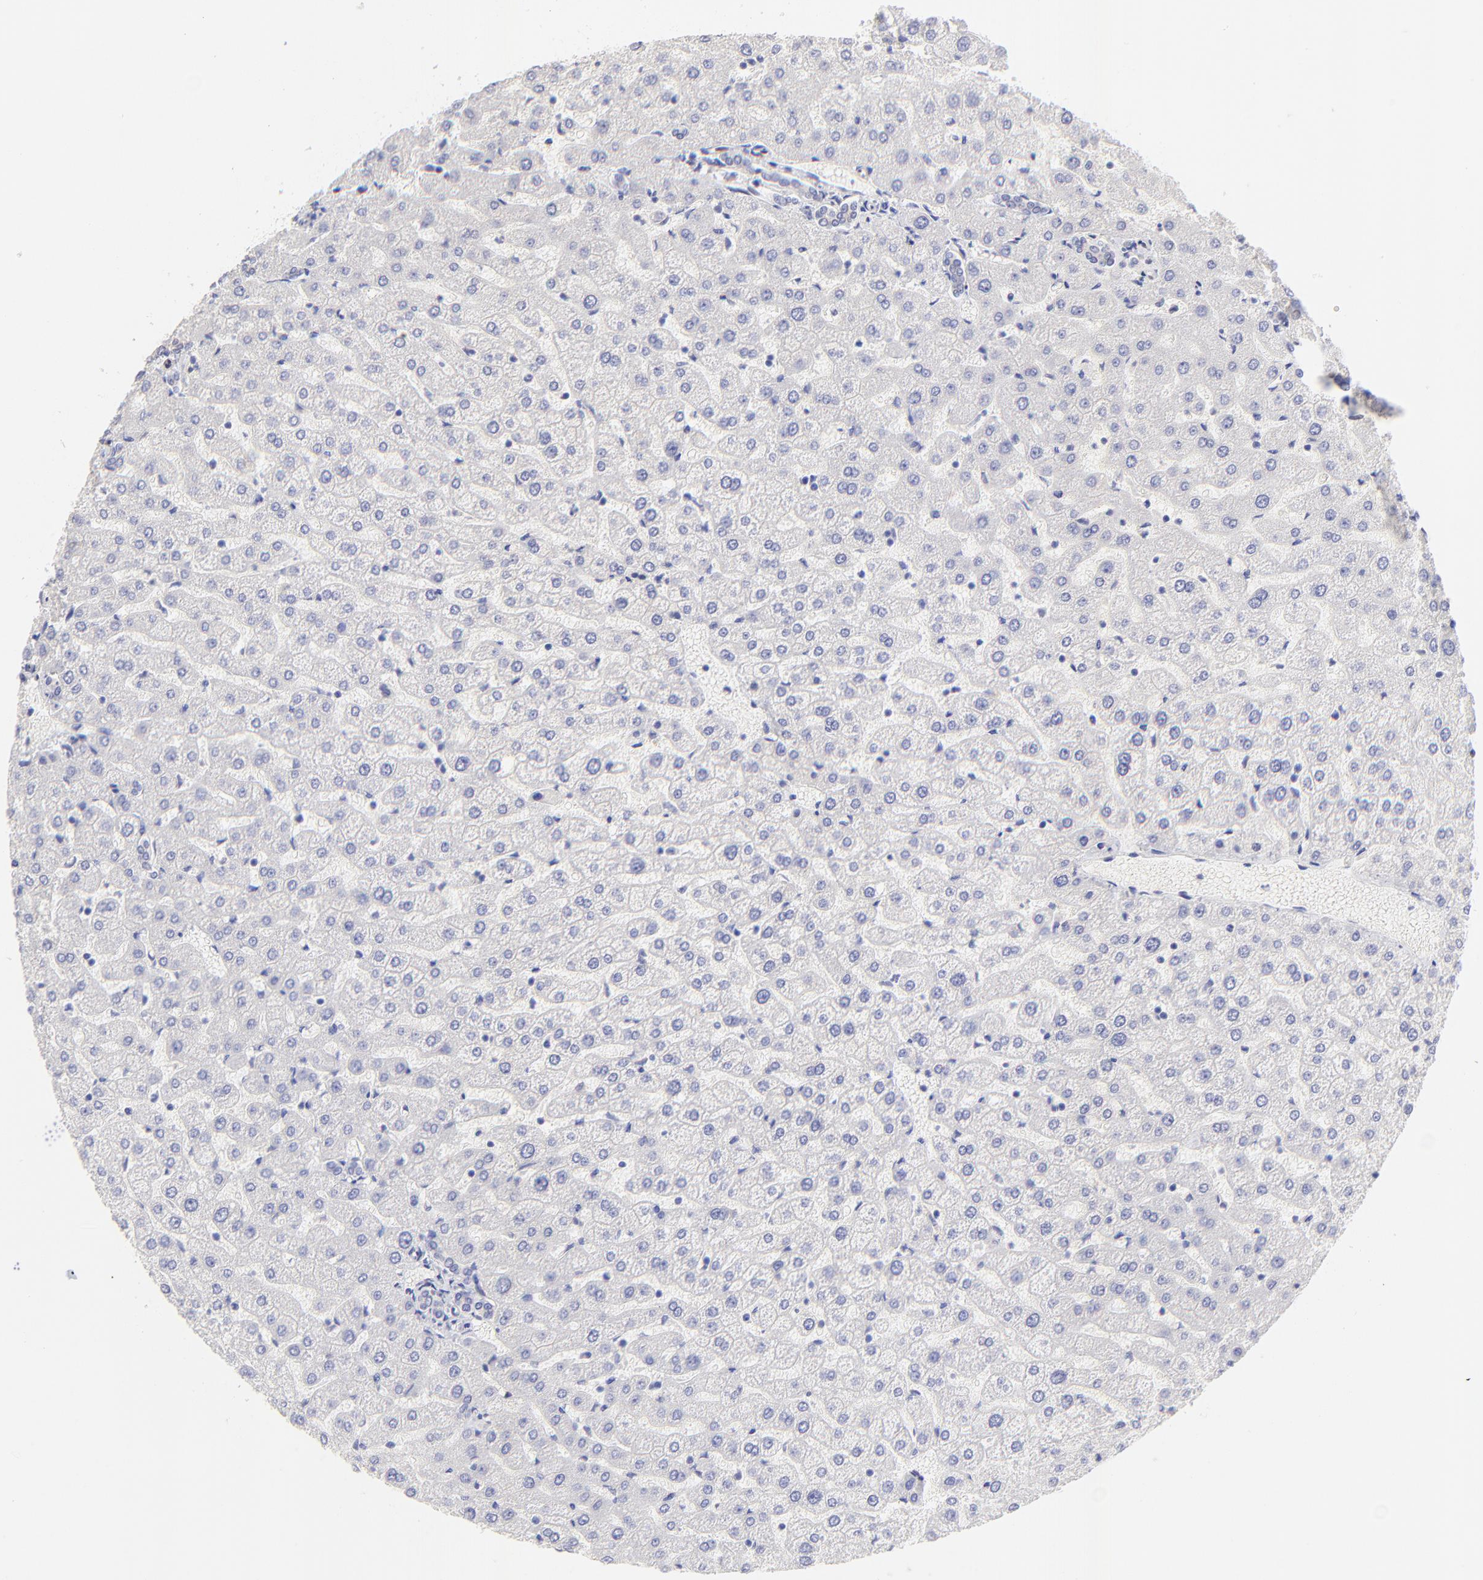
{"staining": {"intensity": "negative", "quantity": "none", "location": "none"}, "tissue": "liver", "cell_type": "Cholangiocytes", "image_type": "normal", "snomed": [{"axis": "morphology", "description": "Normal tissue, NOS"}, {"axis": "morphology", "description": "Fibrosis, NOS"}, {"axis": "topography", "description": "Liver"}], "caption": "High power microscopy photomicrograph of an immunohistochemistry (IHC) photomicrograph of unremarkable liver, revealing no significant expression in cholangiocytes.", "gene": "KLF4", "patient": {"sex": "female", "age": 29}}